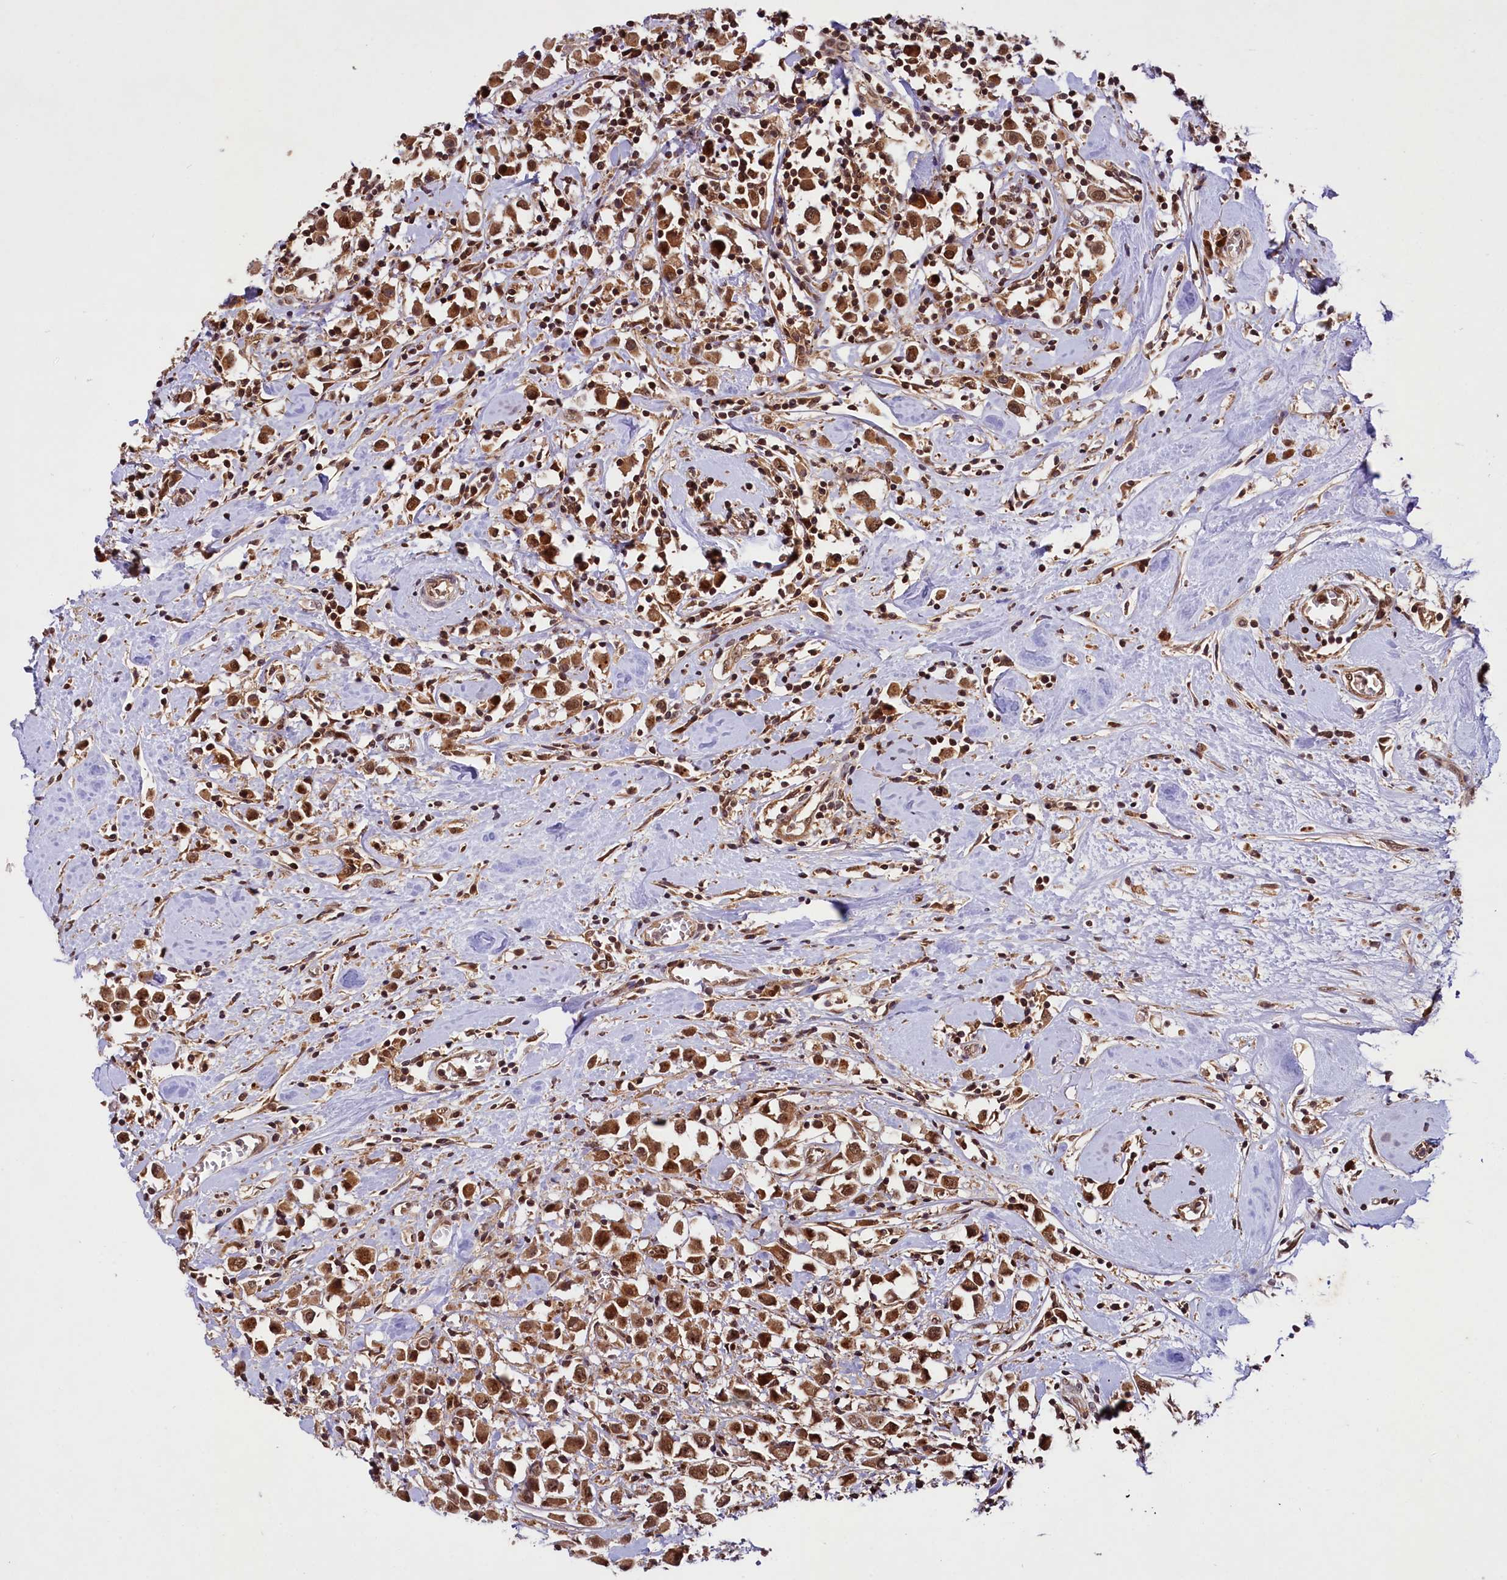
{"staining": {"intensity": "moderate", "quantity": ">75%", "location": "cytoplasmic/membranous,nuclear"}, "tissue": "breast cancer", "cell_type": "Tumor cells", "image_type": "cancer", "snomed": [{"axis": "morphology", "description": "Duct carcinoma"}, {"axis": "topography", "description": "Breast"}], "caption": "There is medium levels of moderate cytoplasmic/membranous and nuclear staining in tumor cells of breast infiltrating ductal carcinoma, as demonstrated by immunohistochemical staining (brown color).", "gene": "UBE3A", "patient": {"sex": "female", "age": 61}}